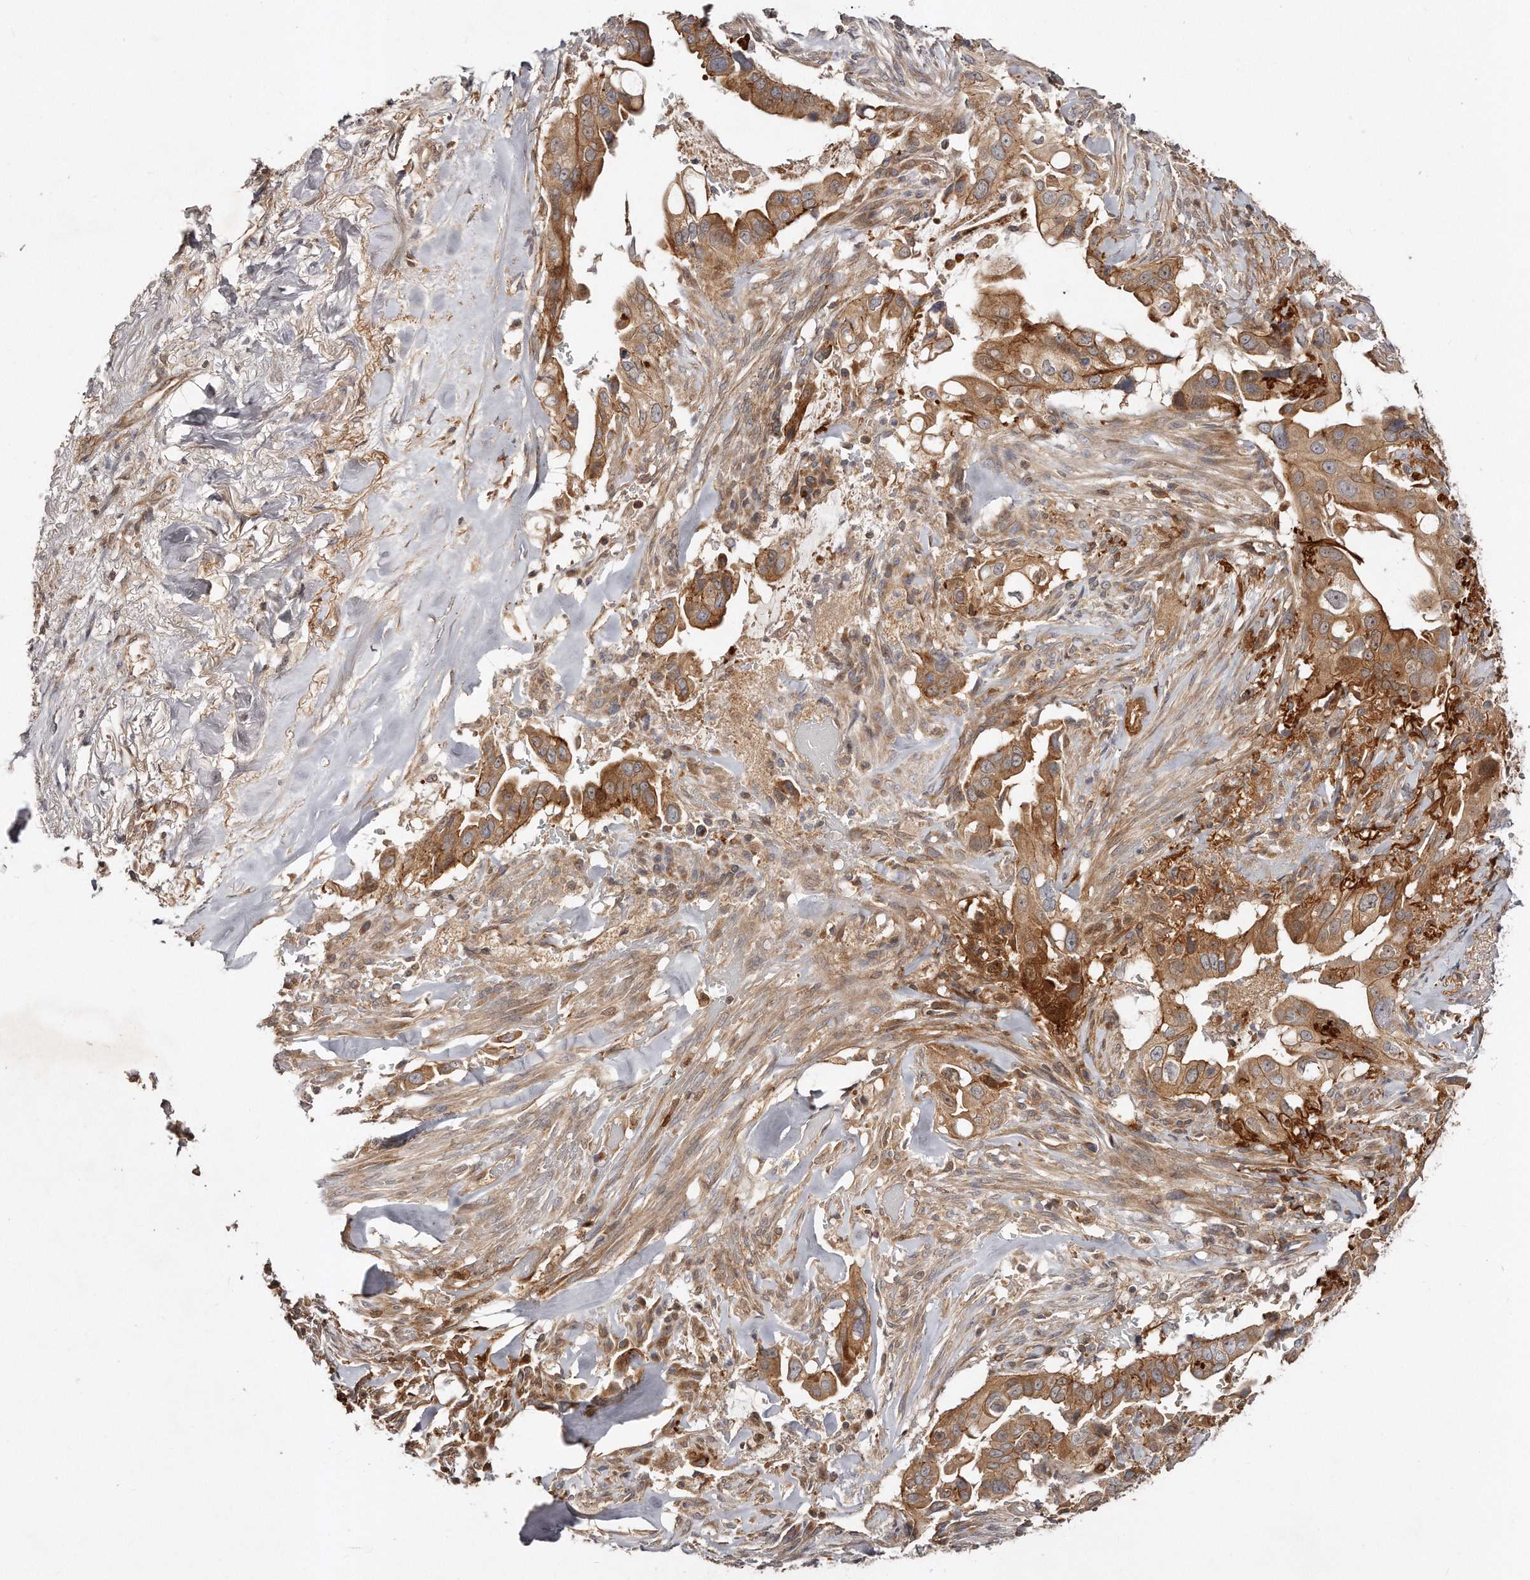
{"staining": {"intensity": "moderate", "quantity": ">75%", "location": "cytoplasmic/membranous"}, "tissue": "pancreatic cancer", "cell_type": "Tumor cells", "image_type": "cancer", "snomed": [{"axis": "morphology", "description": "Inflammation, NOS"}, {"axis": "morphology", "description": "Adenocarcinoma, NOS"}, {"axis": "topography", "description": "Pancreas"}], "caption": "Immunohistochemistry photomicrograph of neoplastic tissue: human adenocarcinoma (pancreatic) stained using immunohistochemistry (IHC) displays medium levels of moderate protein expression localized specifically in the cytoplasmic/membranous of tumor cells, appearing as a cytoplasmic/membranous brown color.", "gene": "GBP4", "patient": {"sex": "female", "age": 56}}